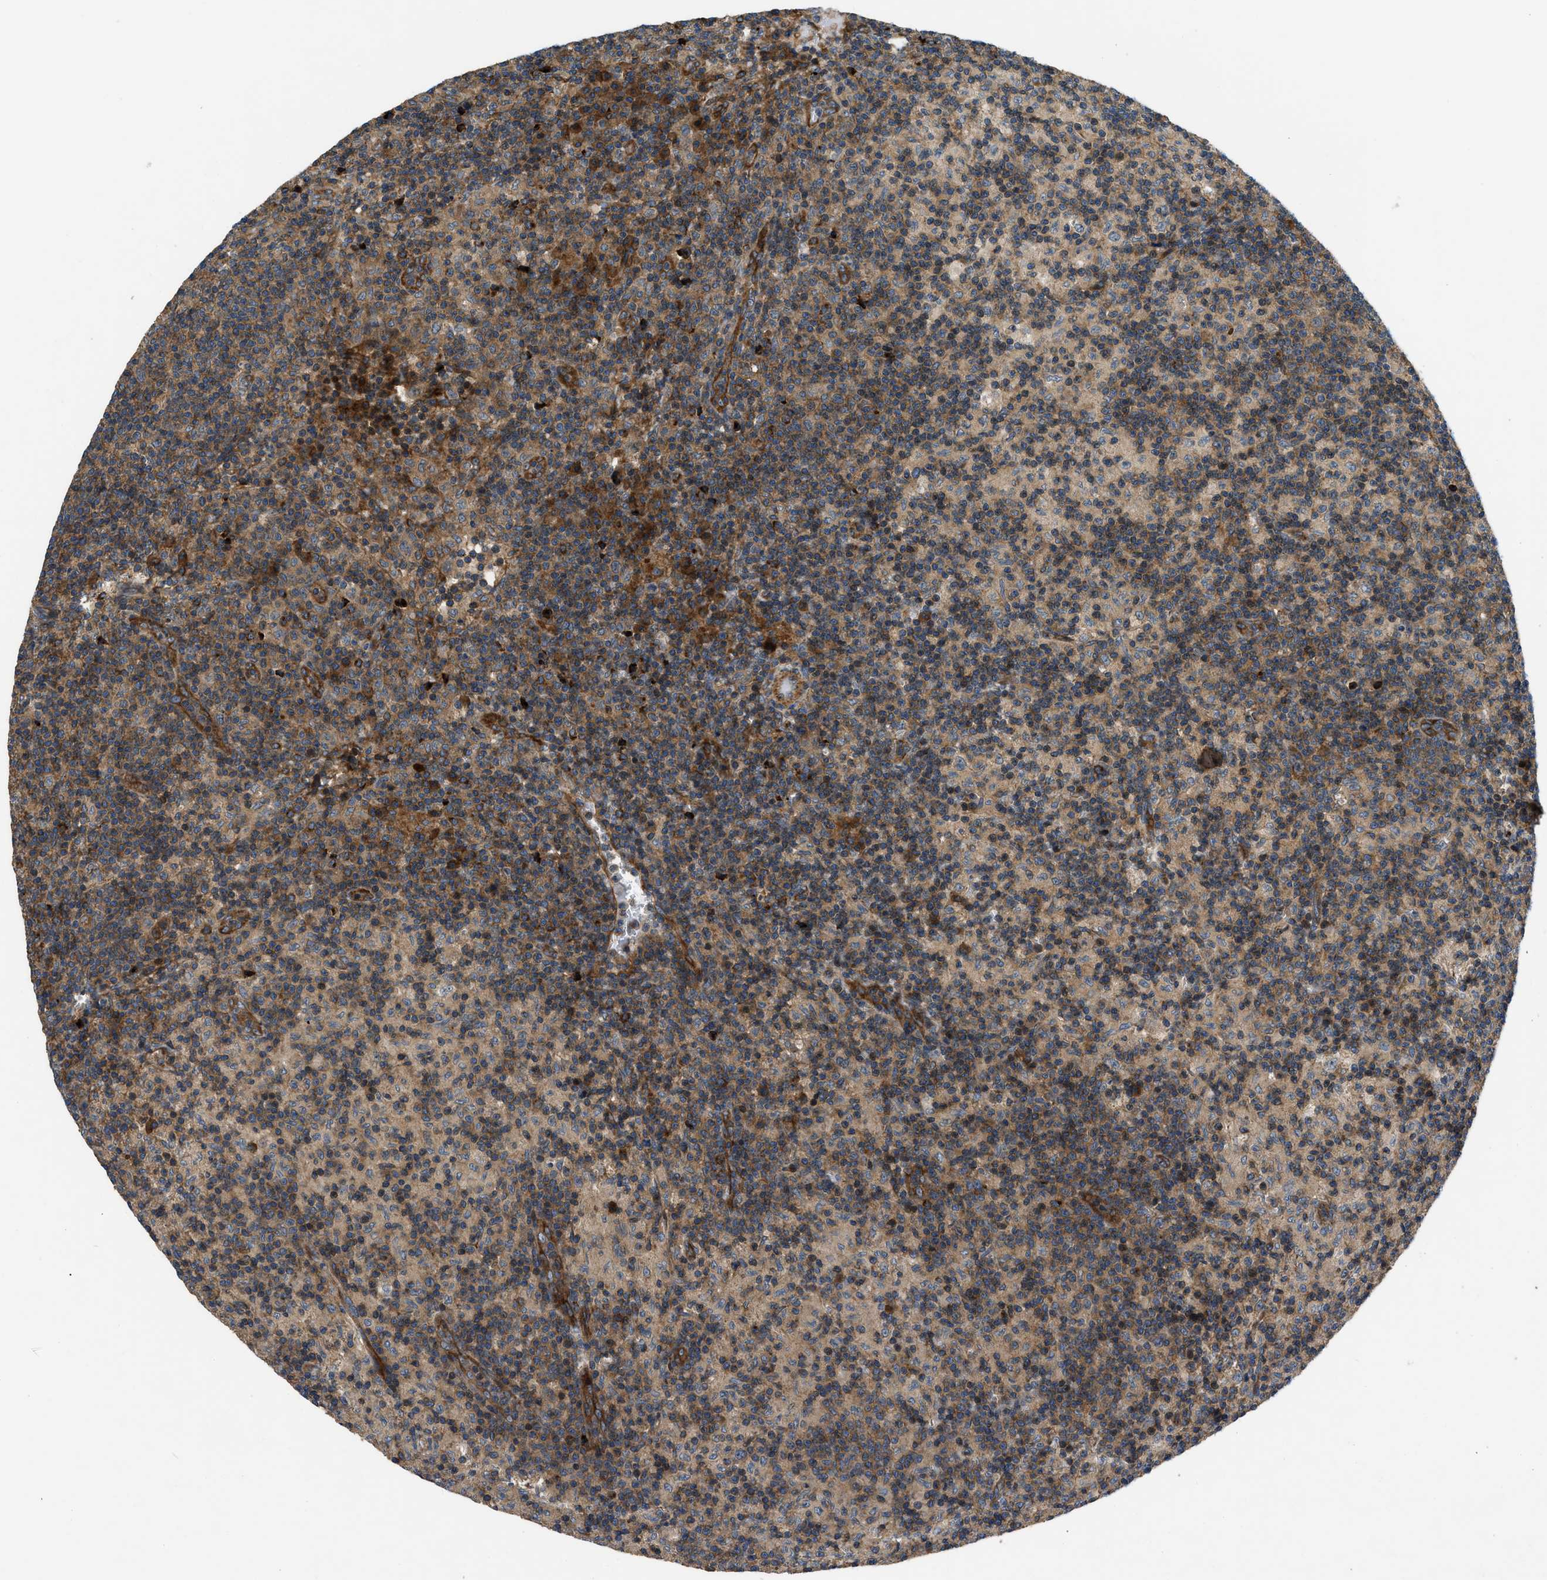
{"staining": {"intensity": "strong", "quantity": "<25%", "location": "cytoplasmic/membranous"}, "tissue": "lymph node", "cell_type": "Non-germinal center cells", "image_type": "normal", "snomed": [{"axis": "morphology", "description": "Normal tissue, NOS"}, {"axis": "morphology", "description": "Inflammation, NOS"}, {"axis": "topography", "description": "Lymph node"}], "caption": "Brown immunohistochemical staining in unremarkable lymph node displays strong cytoplasmic/membranous expression in about <25% of non-germinal center cells. The staining was performed using DAB (3,3'-diaminobenzidine) to visualize the protein expression in brown, while the nuclei were stained in blue with hematoxylin (Magnification: 20x).", "gene": "CNNM3", "patient": {"sex": "male", "age": 55}}